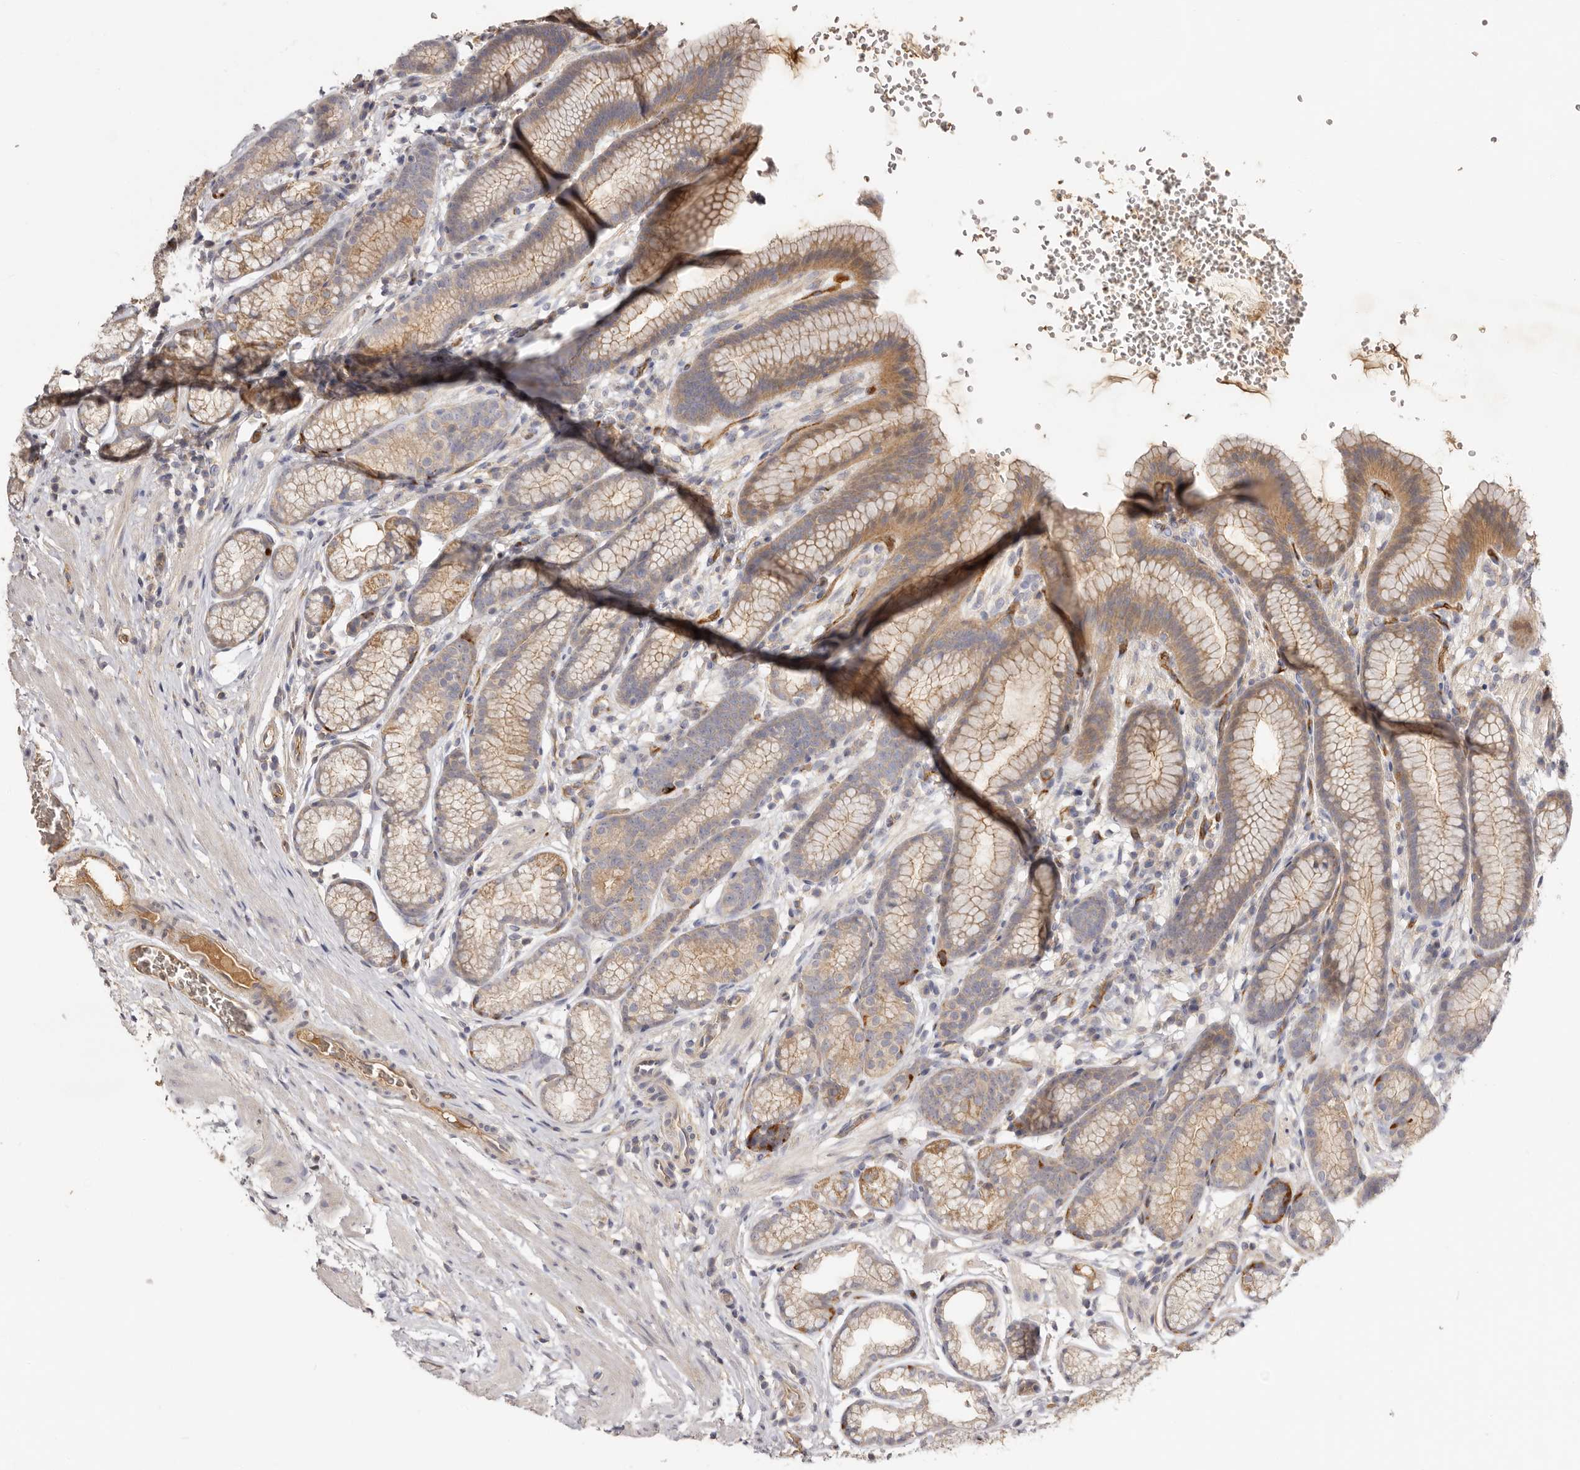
{"staining": {"intensity": "moderate", "quantity": ">75%", "location": "cytoplasmic/membranous"}, "tissue": "stomach", "cell_type": "Glandular cells", "image_type": "normal", "snomed": [{"axis": "morphology", "description": "Normal tissue, NOS"}, {"axis": "topography", "description": "Stomach"}], "caption": "Protein expression by immunohistochemistry (IHC) exhibits moderate cytoplasmic/membranous expression in about >75% of glandular cells in unremarkable stomach.", "gene": "ADAMTS9", "patient": {"sex": "male", "age": 42}}